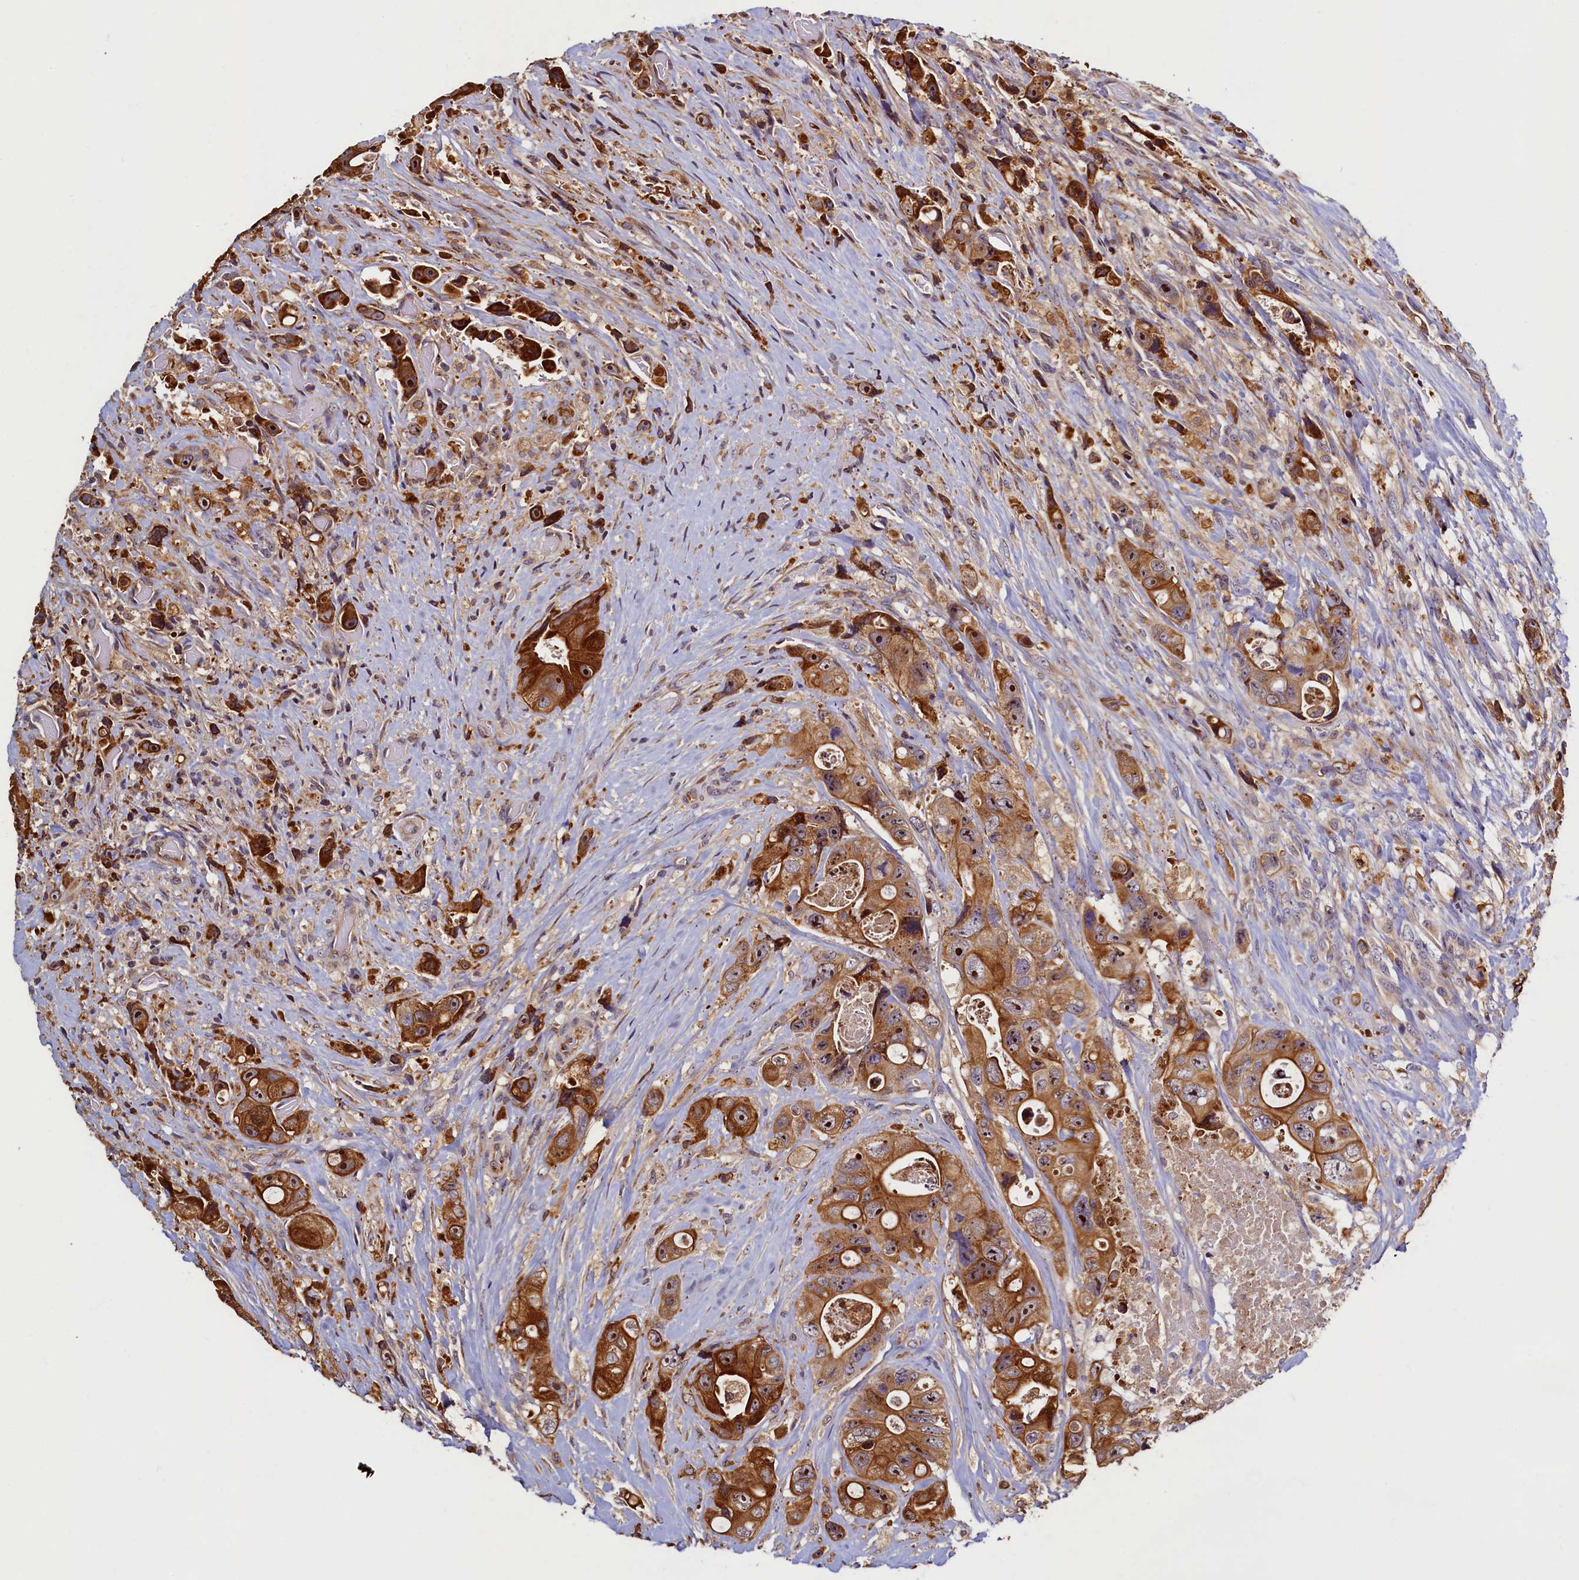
{"staining": {"intensity": "strong", "quantity": ">75%", "location": "cytoplasmic/membranous"}, "tissue": "colorectal cancer", "cell_type": "Tumor cells", "image_type": "cancer", "snomed": [{"axis": "morphology", "description": "Adenocarcinoma, NOS"}, {"axis": "topography", "description": "Colon"}], "caption": "Immunohistochemical staining of adenocarcinoma (colorectal) exhibits high levels of strong cytoplasmic/membranous protein positivity in approximately >75% of tumor cells.", "gene": "NCKAP5L", "patient": {"sex": "female", "age": 46}}